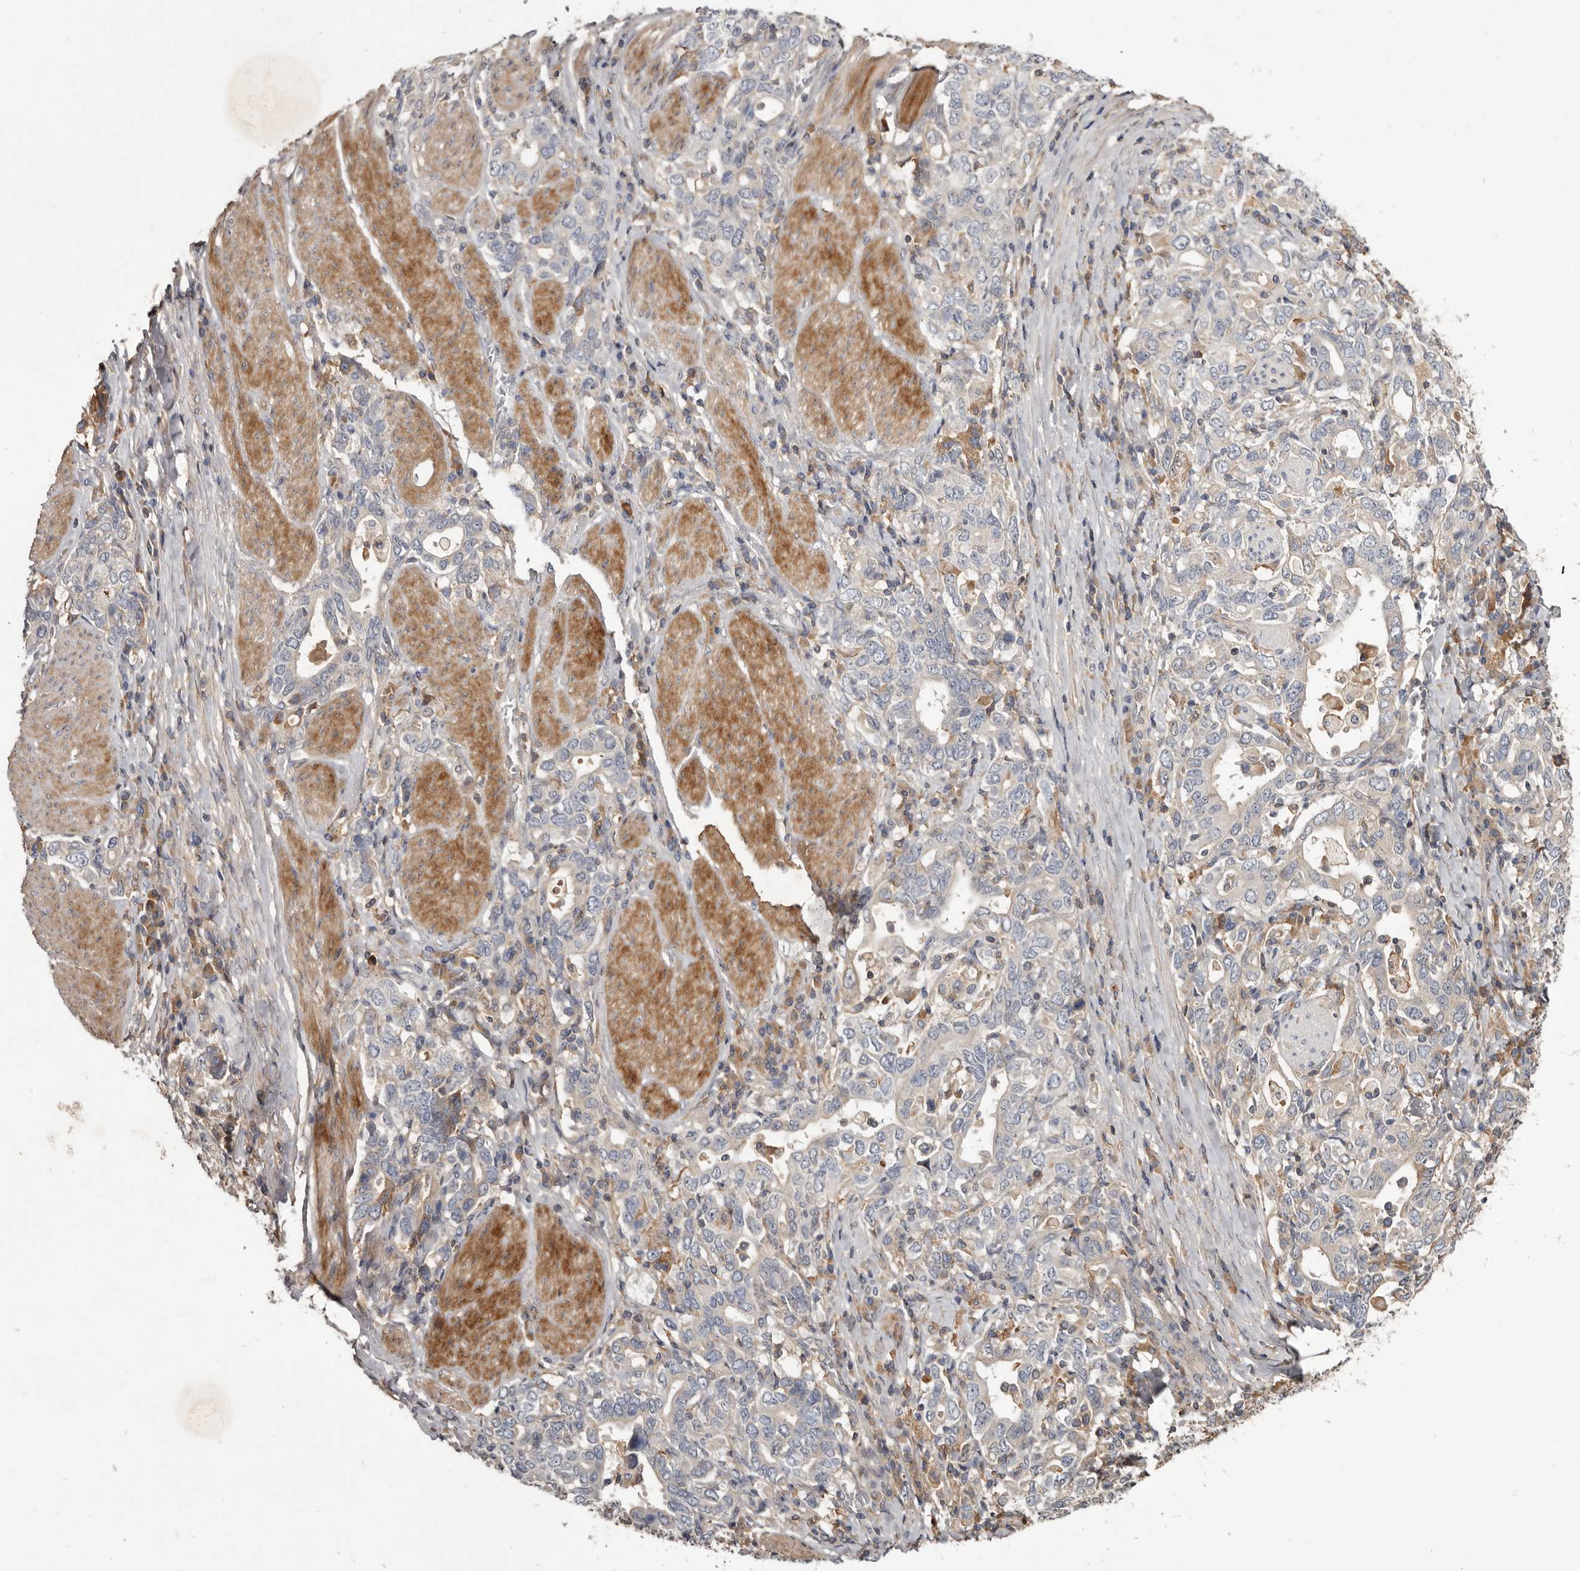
{"staining": {"intensity": "negative", "quantity": "none", "location": "none"}, "tissue": "stomach cancer", "cell_type": "Tumor cells", "image_type": "cancer", "snomed": [{"axis": "morphology", "description": "Adenocarcinoma, NOS"}, {"axis": "topography", "description": "Stomach, upper"}], "caption": "This histopathology image is of stomach cancer (adenocarcinoma) stained with immunohistochemistry (IHC) to label a protein in brown with the nuclei are counter-stained blue. There is no positivity in tumor cells.", "gene": "TTC39A", "patient": {"sex": "male", "age": 62}}